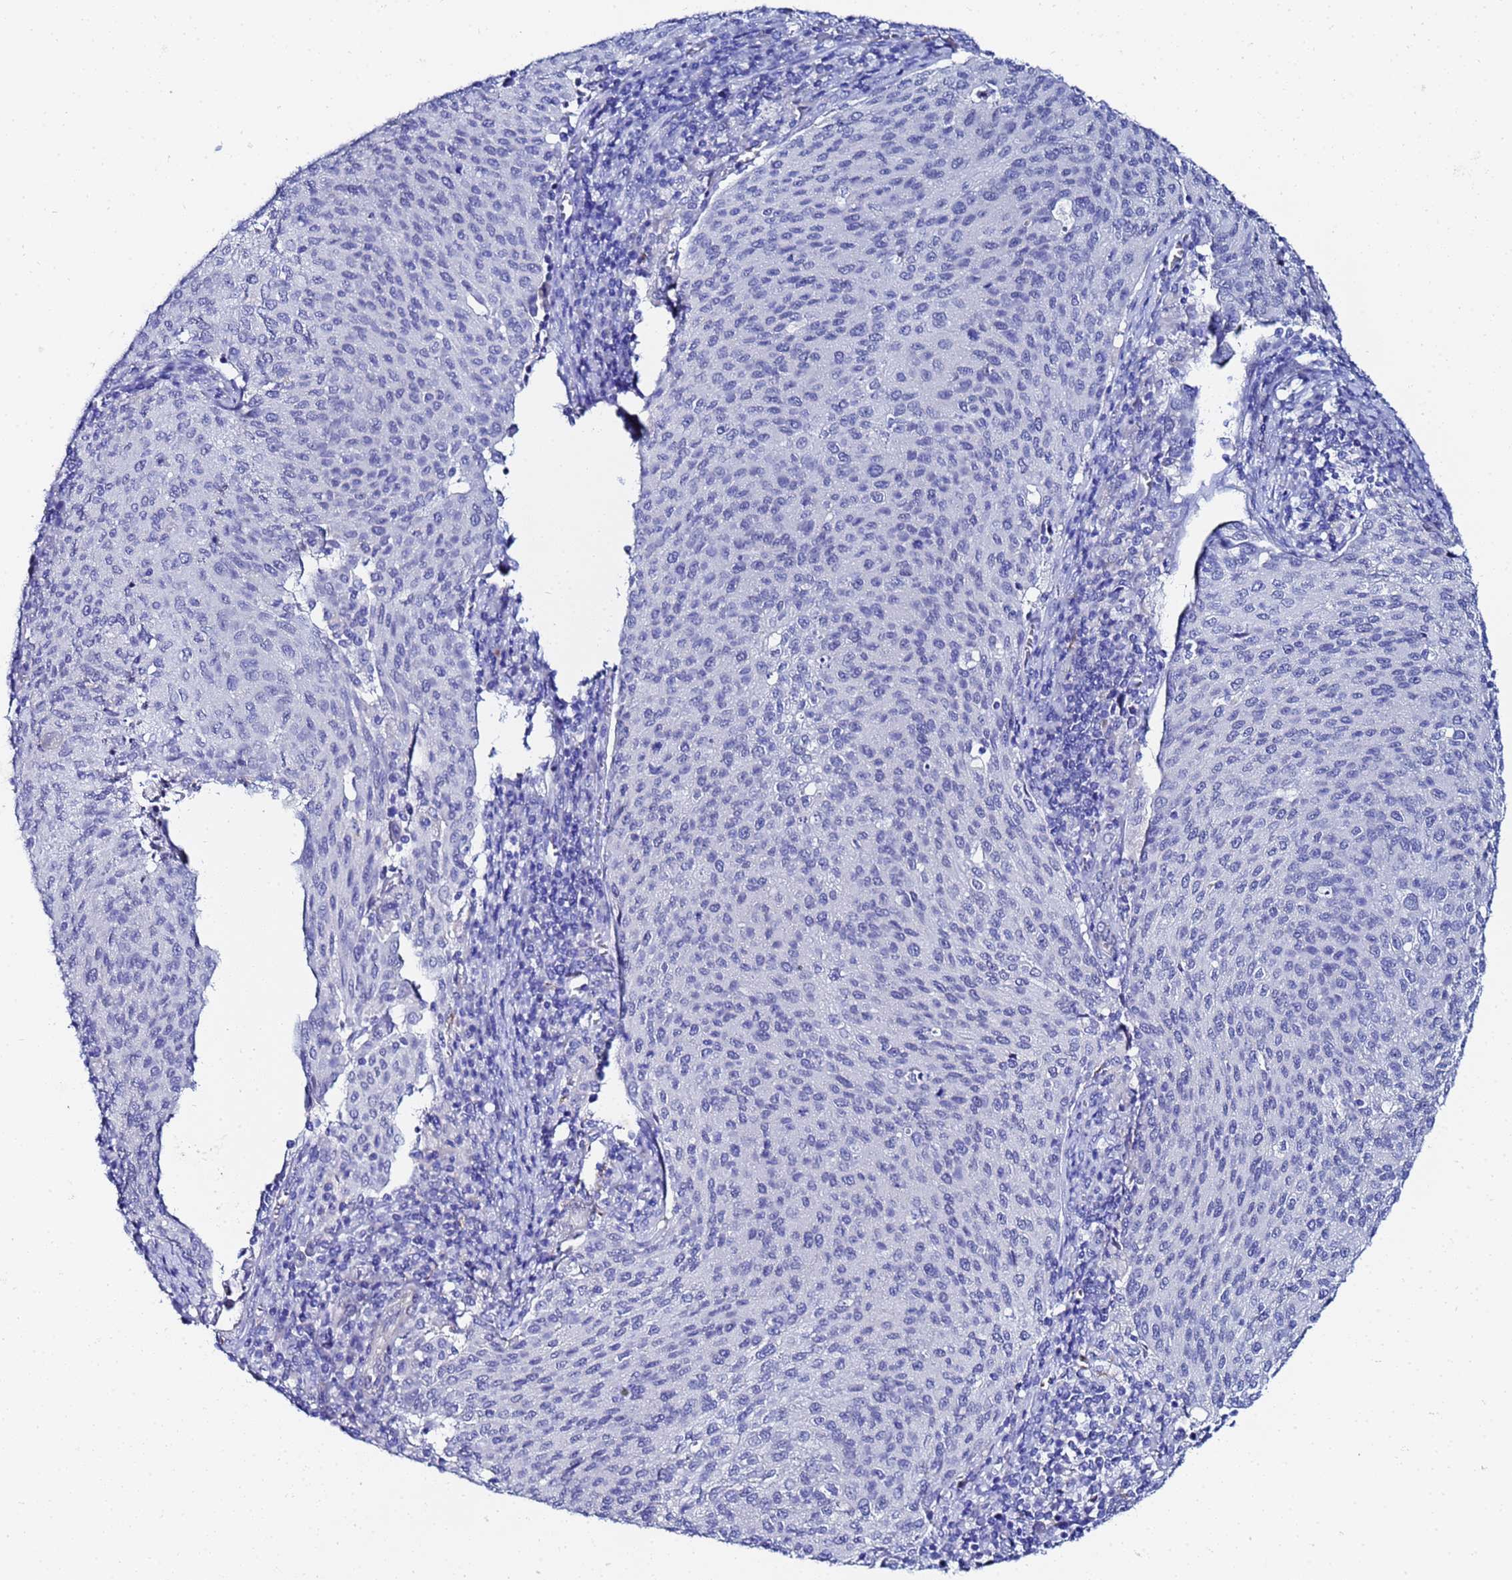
{"staining": {"intensity": "negative", "quantity": "none", "location": "none"}, "tissue": "cervical cancer", "cell_type": "Tumor cells", "image_type": "cancer", "snomed": [{"axis": "morphology", "description": "Squamous cell carcinoma, NOS"}, {"axis": "topography", "description": "Cervix"}], "caption": "IHC of human cervical cancer exhibits no expression in tumor cells.", "gene": "ZNF26", "patient": {"sex": "female", "age": 46}}